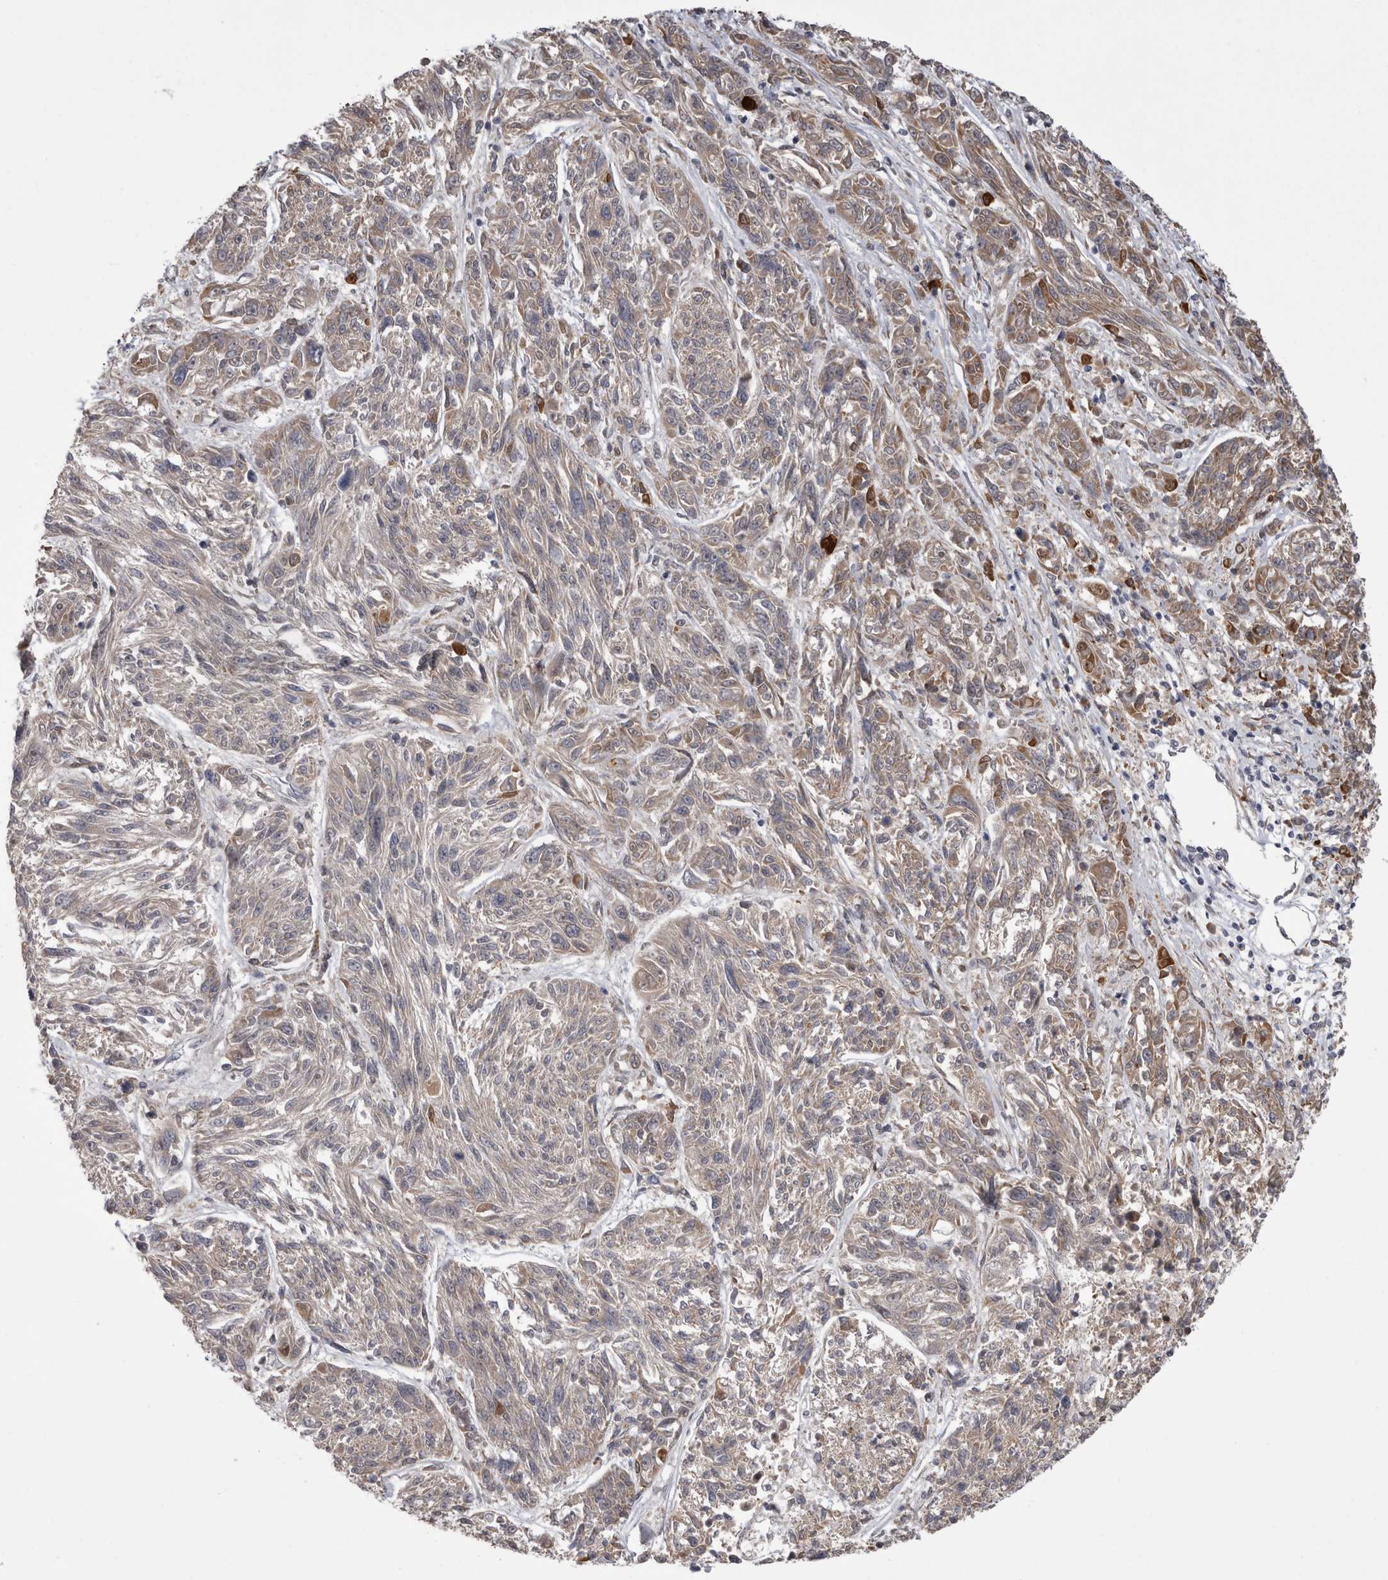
{"staining": {"intensity": "weak", "quantity": "25%-75%", "location": "cytoplasmic/membranous"}, "tissue": "melanoma", "cell_type": "Tumor cells", "image_type": "cancer", "snomed": [{"axis": "morphology", "description": "Malignant melanoma, NOS"}, {"axis": "topography", "description": "Skin"}], "caption": "DAB (3,3'-diaminobenzidine) immunohistochemical staining of human malignant melanoma exhibits weak cytoplasmic/membranous protein expression in approximately 25%-75% of tumor cells.", "gene": "CHIC2", "patient": {"sex": "male", "age": 53}}